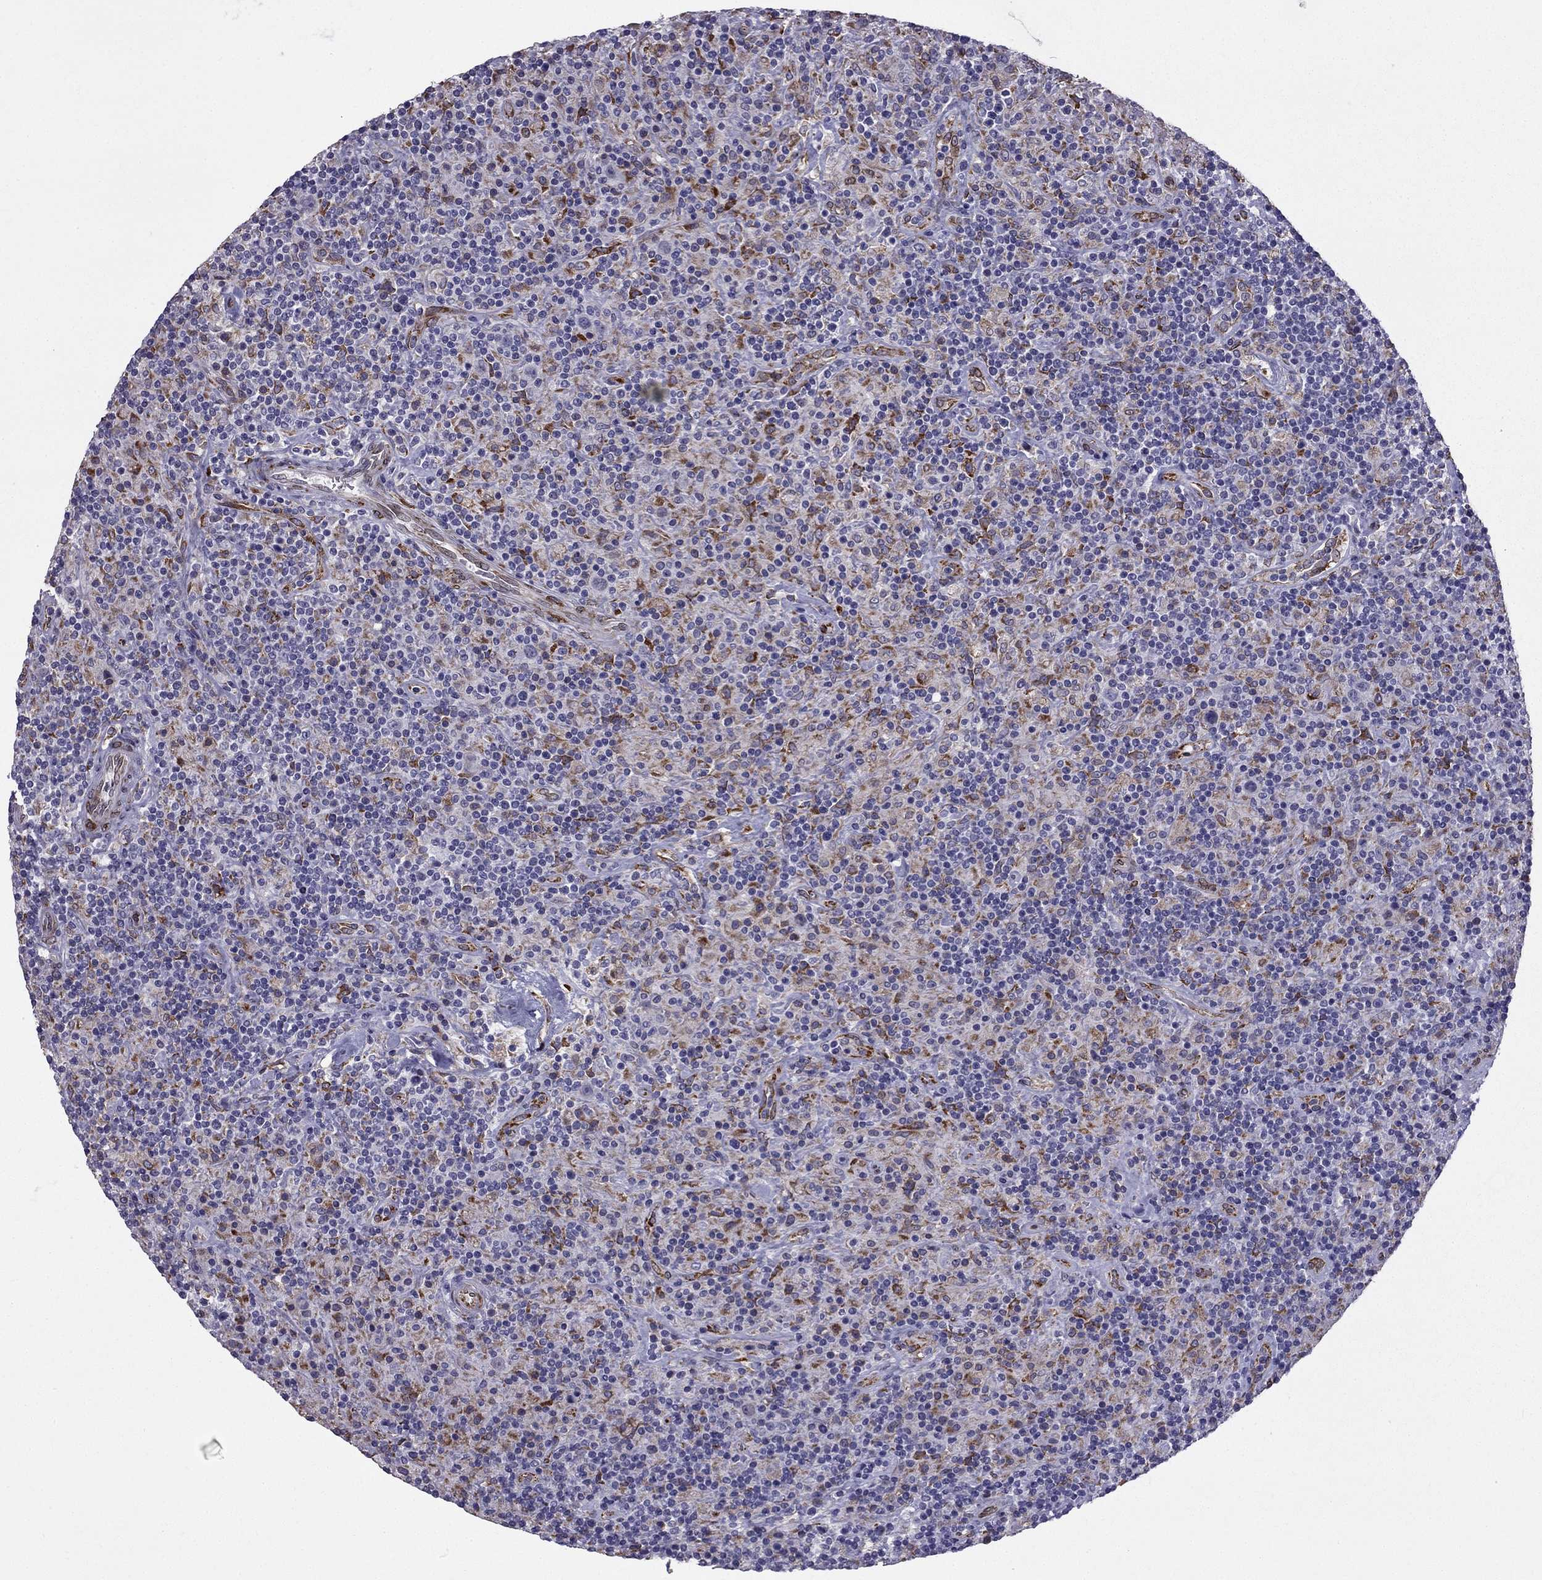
{"staining": {"intensity": "negative", "quantity": "none", "location": "none"}, "tissue": "lymphoma", "cell_type": "Tumor cells", "image_type": "cancer", "snomed": [{"axis": "morphology", "description": "Hodgkin's disease, NOS"}, {"axis": "topography", "description": "Lymph node"}], "caption": "IHC of human lymphoma demonstrates no staining in tumor cells.", "gene": "IKBIP", "patient": {"sex": "male", "age": 70}}